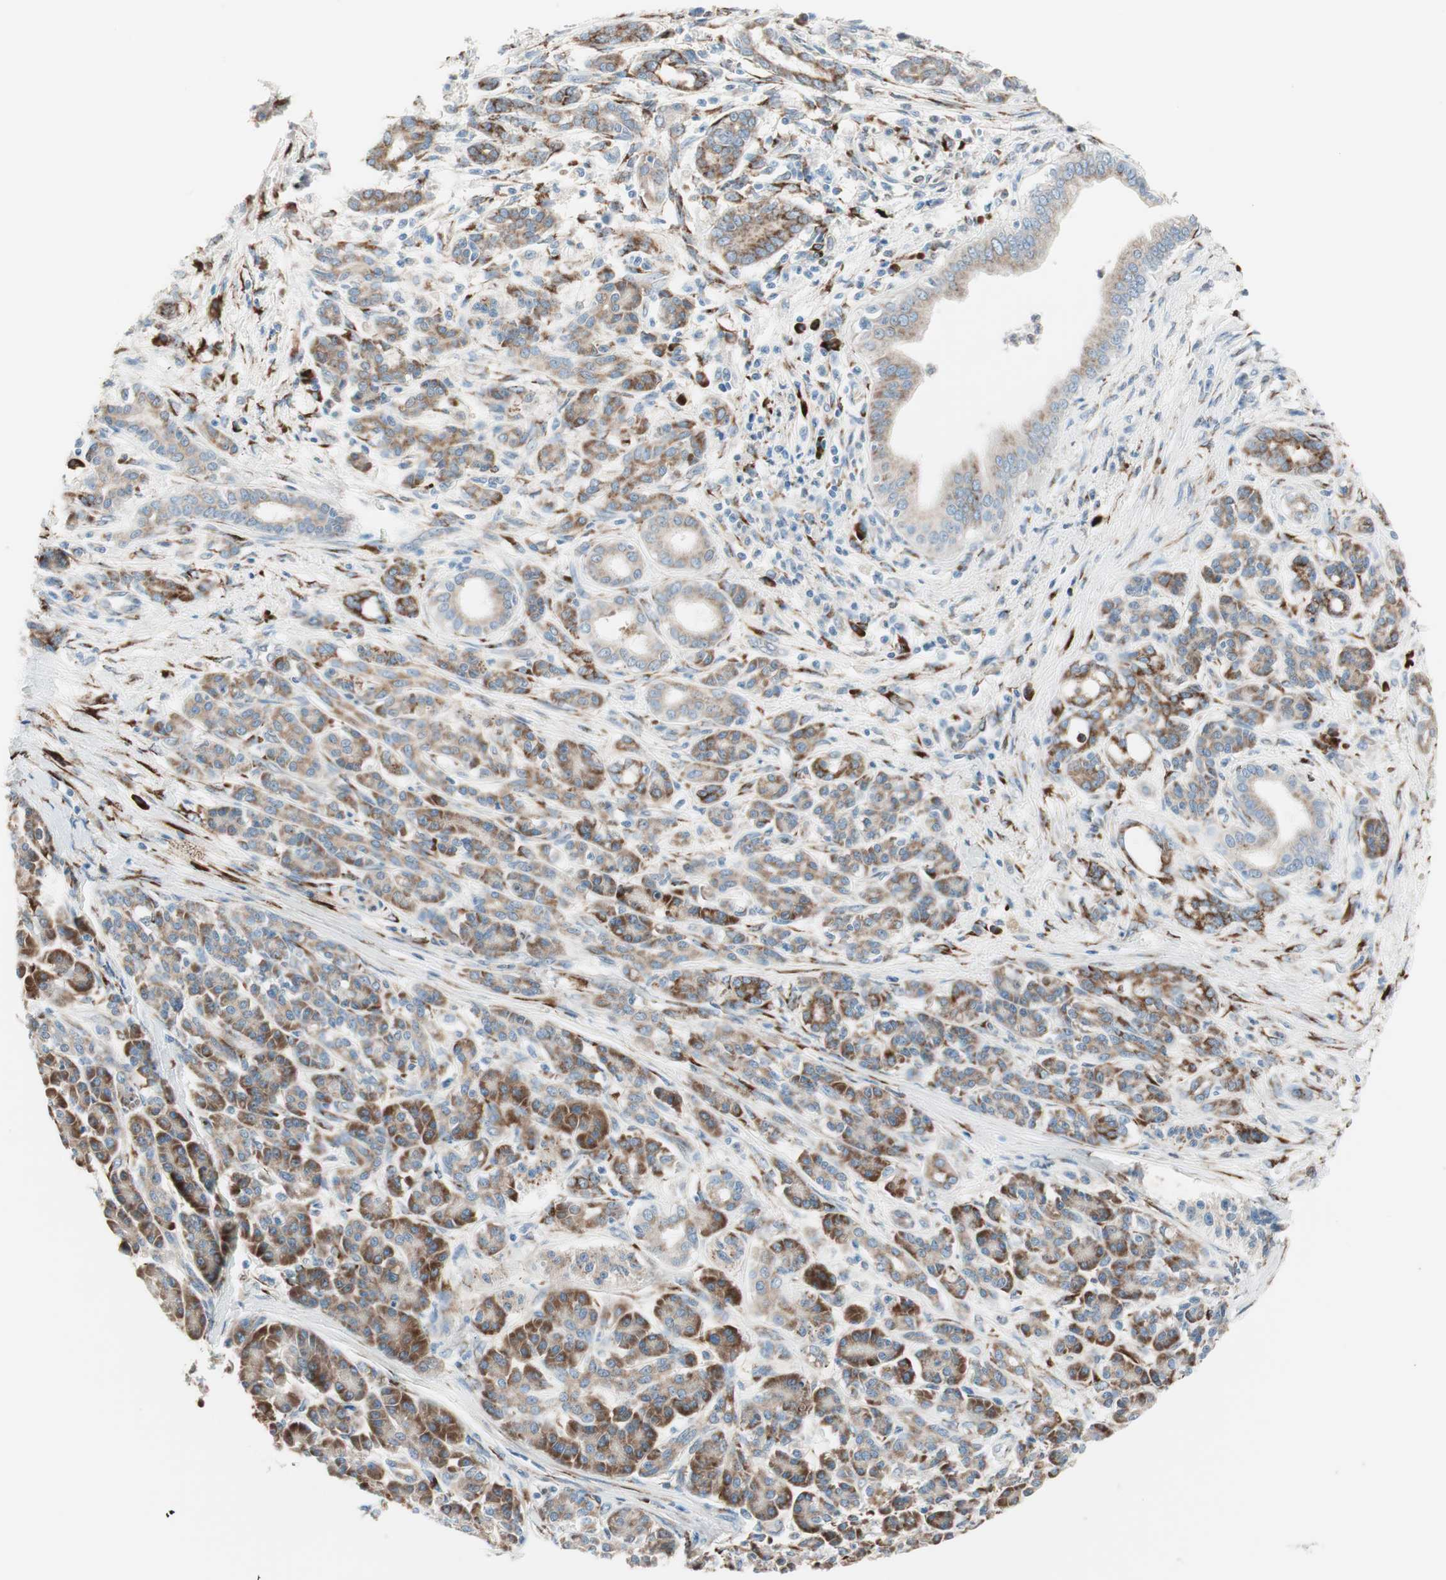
{"staining": {"intensity": "moderate", "quantity": ">75%", "location": "cytoplasmic/membranous"}, "tissue": "pancreatic cancer", "cell_type": "Tumor cells", "image_type": "cancer", "snomed": [{"axis": "morphology", "description": "Adenocarcinoma, NOS"}, {"axis": "topography", "description": "Pancreas"}], "caption": "Pancreatic cancer (adenocarcinoma) stained for a protein (brown) exhibits moderate cytoplasmic/membranous positive expression in approximately >75% of tumor cells.", "gene": "P4HTM", "patient": {"sex": "male", "age": 59}}